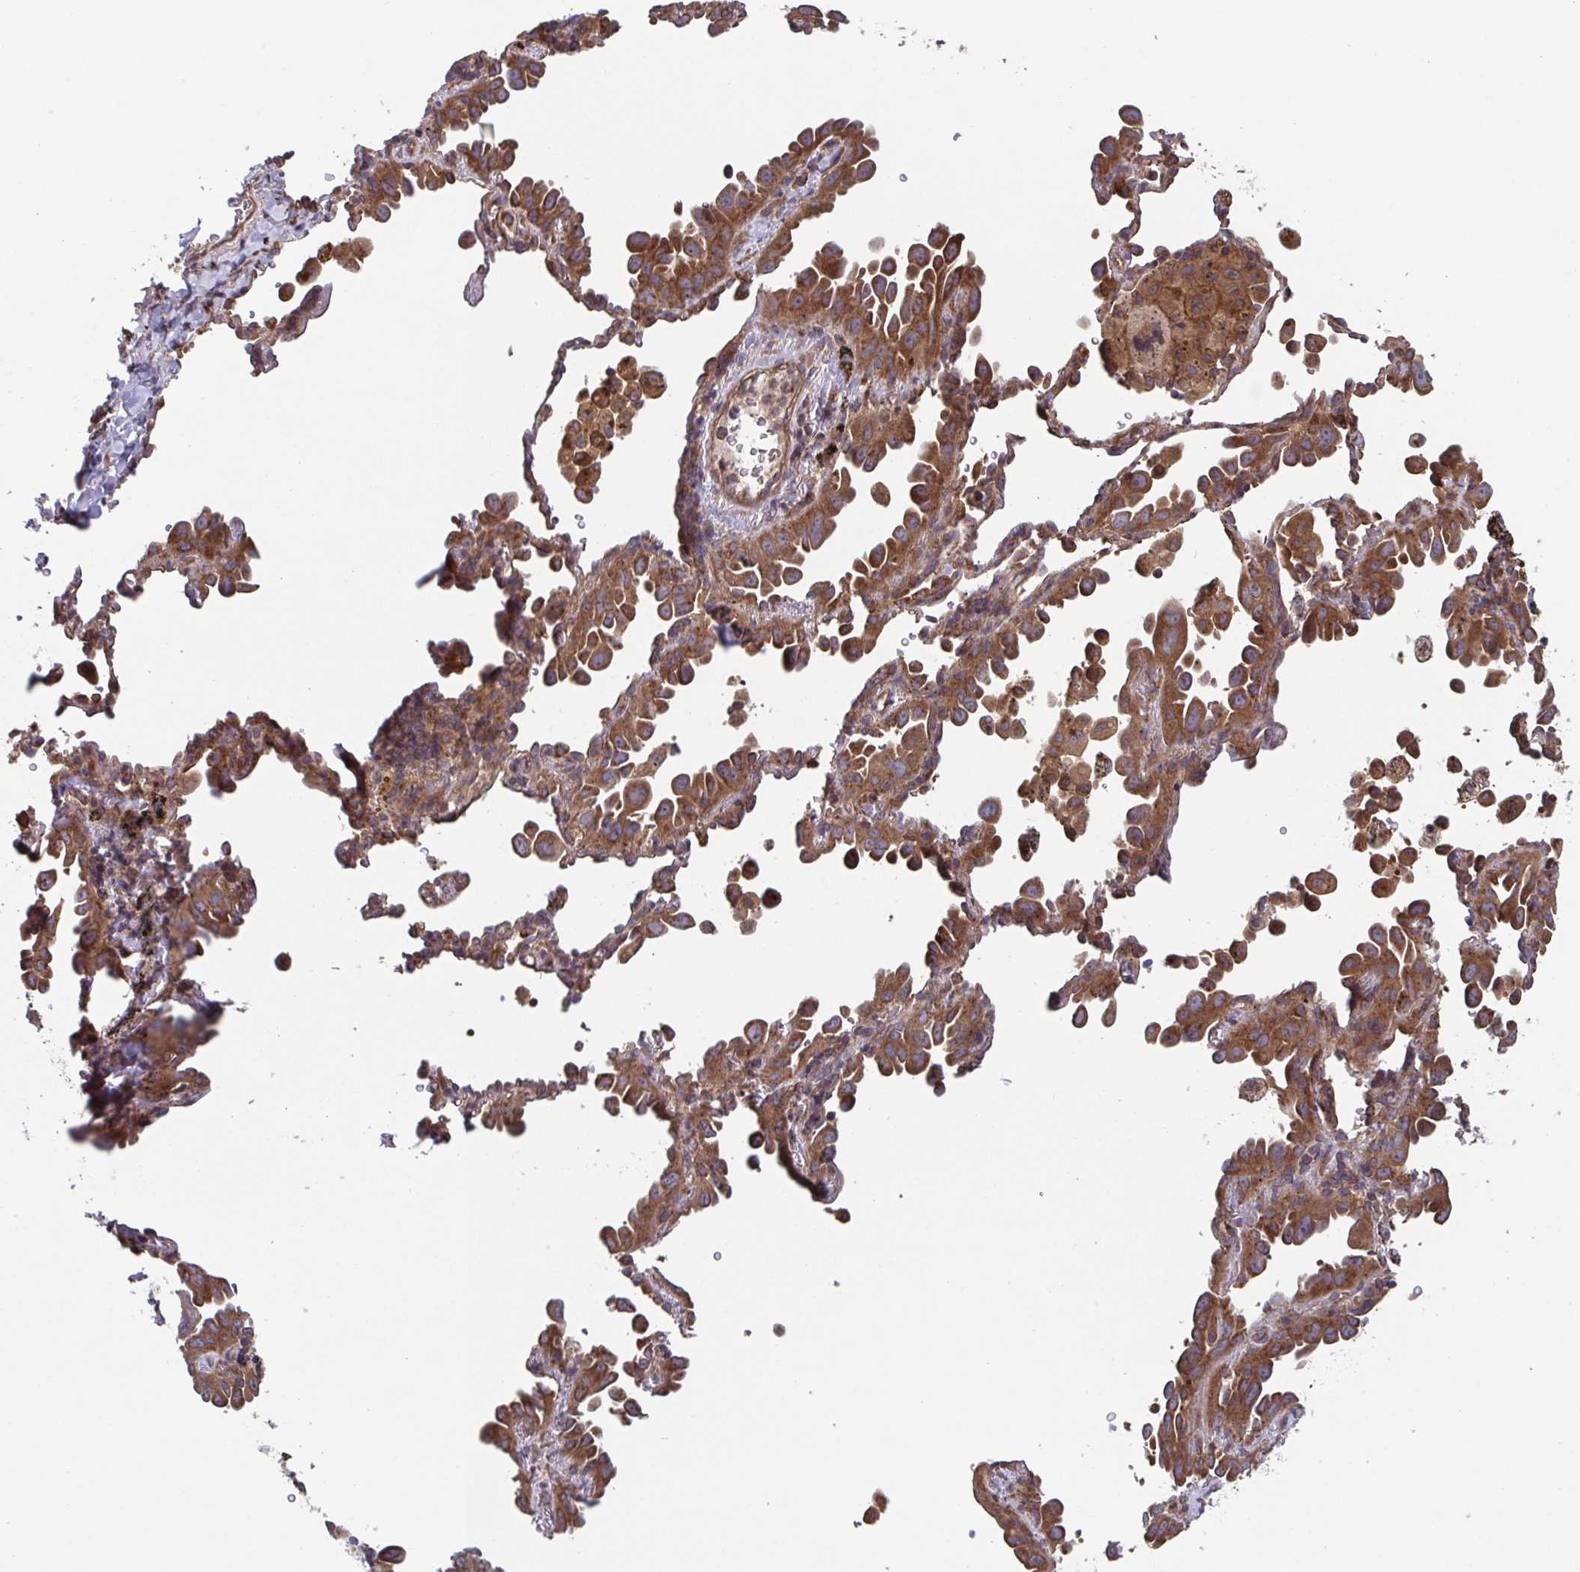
{"staining": {"intensity": "strong", "quantity": ">75%", "location": "cytoplasmic/membranous"}, "tissue": "lung cancer", "cell_type": "Tumor cells", "image_type": "cancer", "snomed": [{"axis": "morphology", "description": "Adenocarcinoma, NOS"}, {"axis": "topography", "description": "Lung"}], "caption": "Protein staining of lung cancer tissue shows strong cytoplasmic/membranous positivity in approximately >75% of tumor cells.", "gene": "COPB1", "patient": {"sex": "male", "age": 68}}